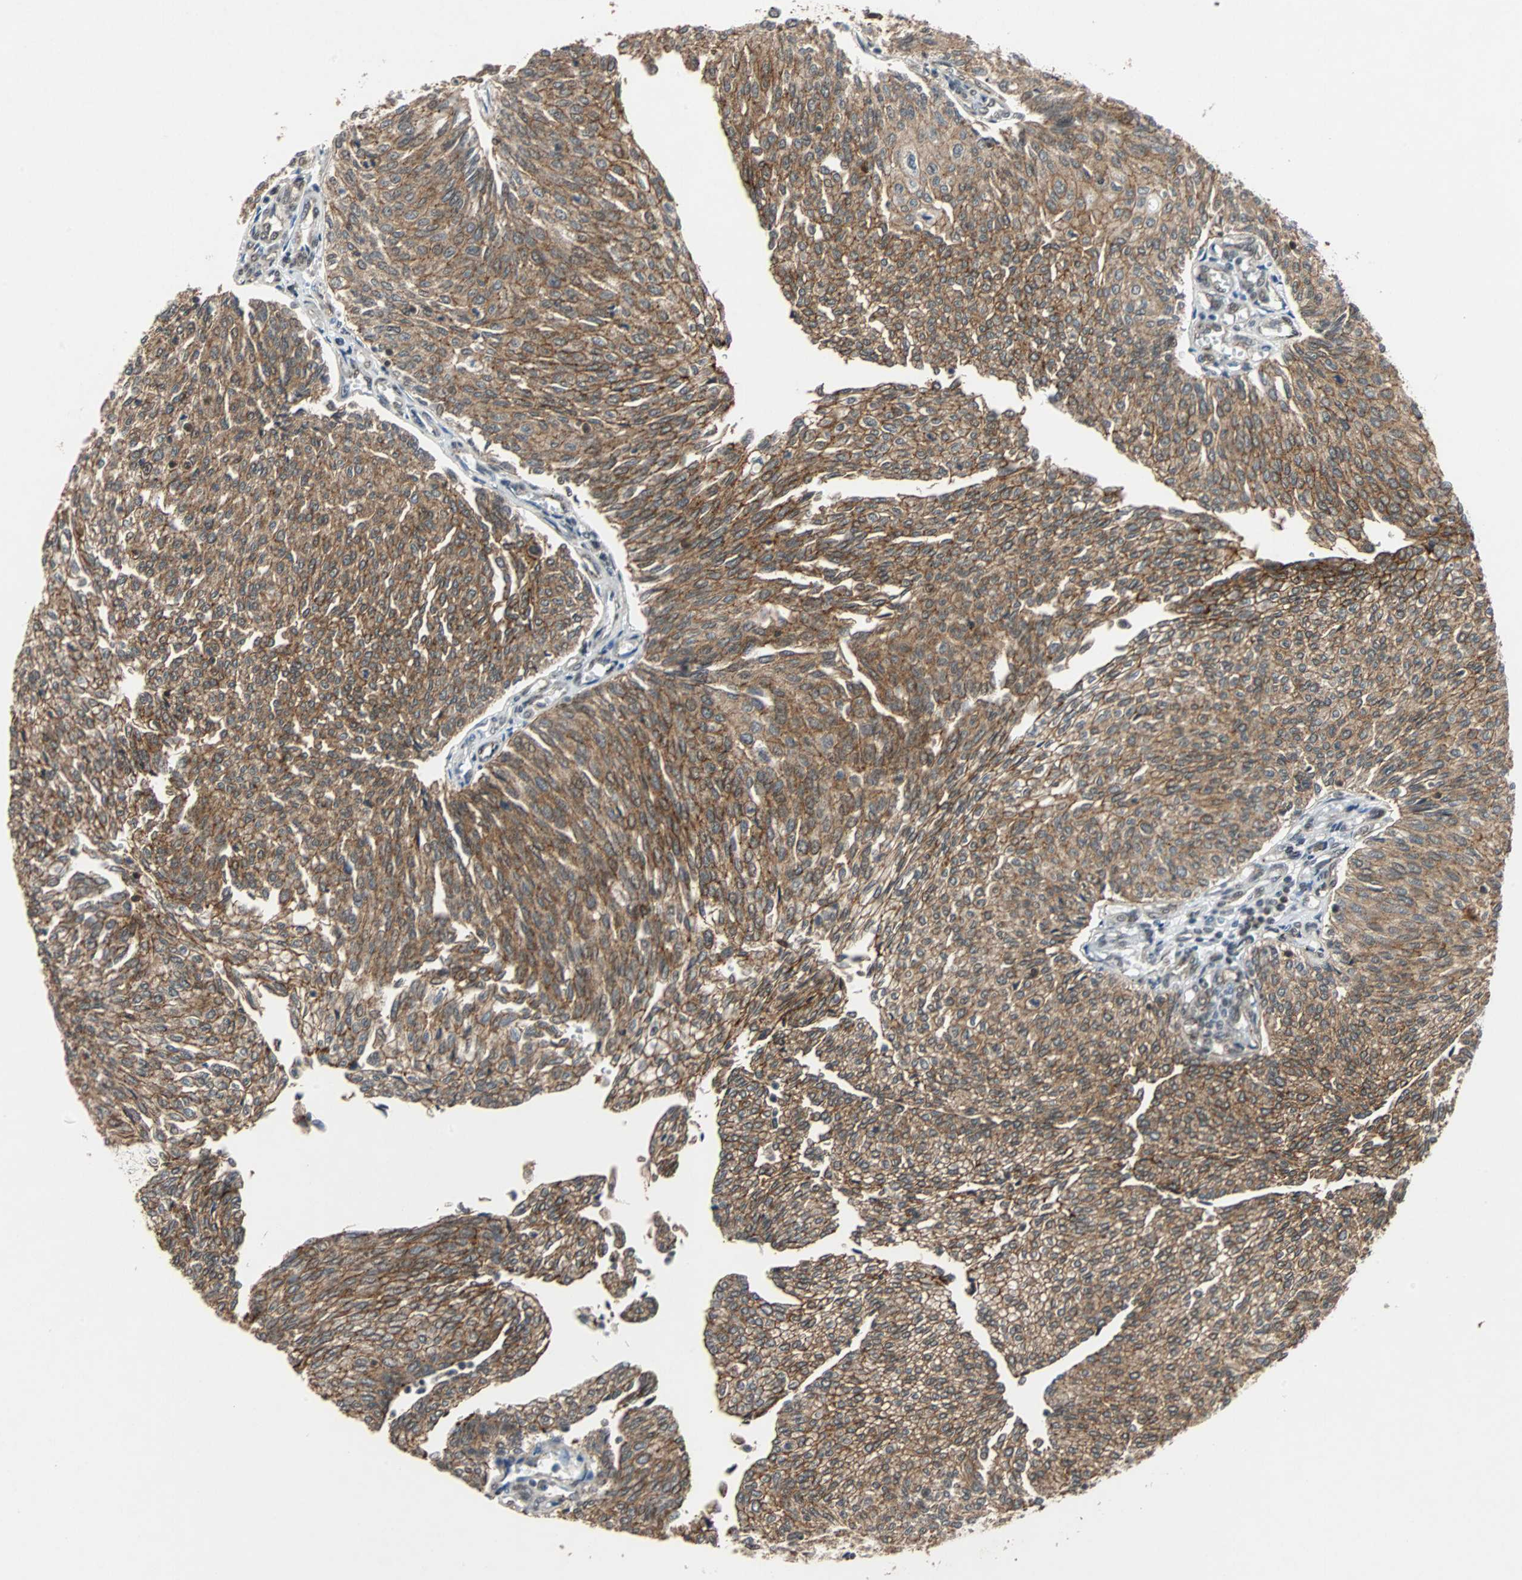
{"staining": {"intensity": "strong", "quantity": ">75%", "location": "cytoplasmic/membranous"}, "tissue": "urothelial cancer", "cell_type": "Tumor cells", "image_type": "cancer", "snomed": [{"axis": "morphology", "description": "Urothelial carcinoma, Low grade"}, {"axis": "topography", "description": "Urinary bladder"}], "caption": "This histopathology image reveals immunohistochemistry (IHC) staining of human low-grade urothelial carcinoma, with high strong cytoplasmic/membranous expression in approximately >75% of tumor cells.", "gene": "LSR", "patient": {"sex": "female", "age": 79}}